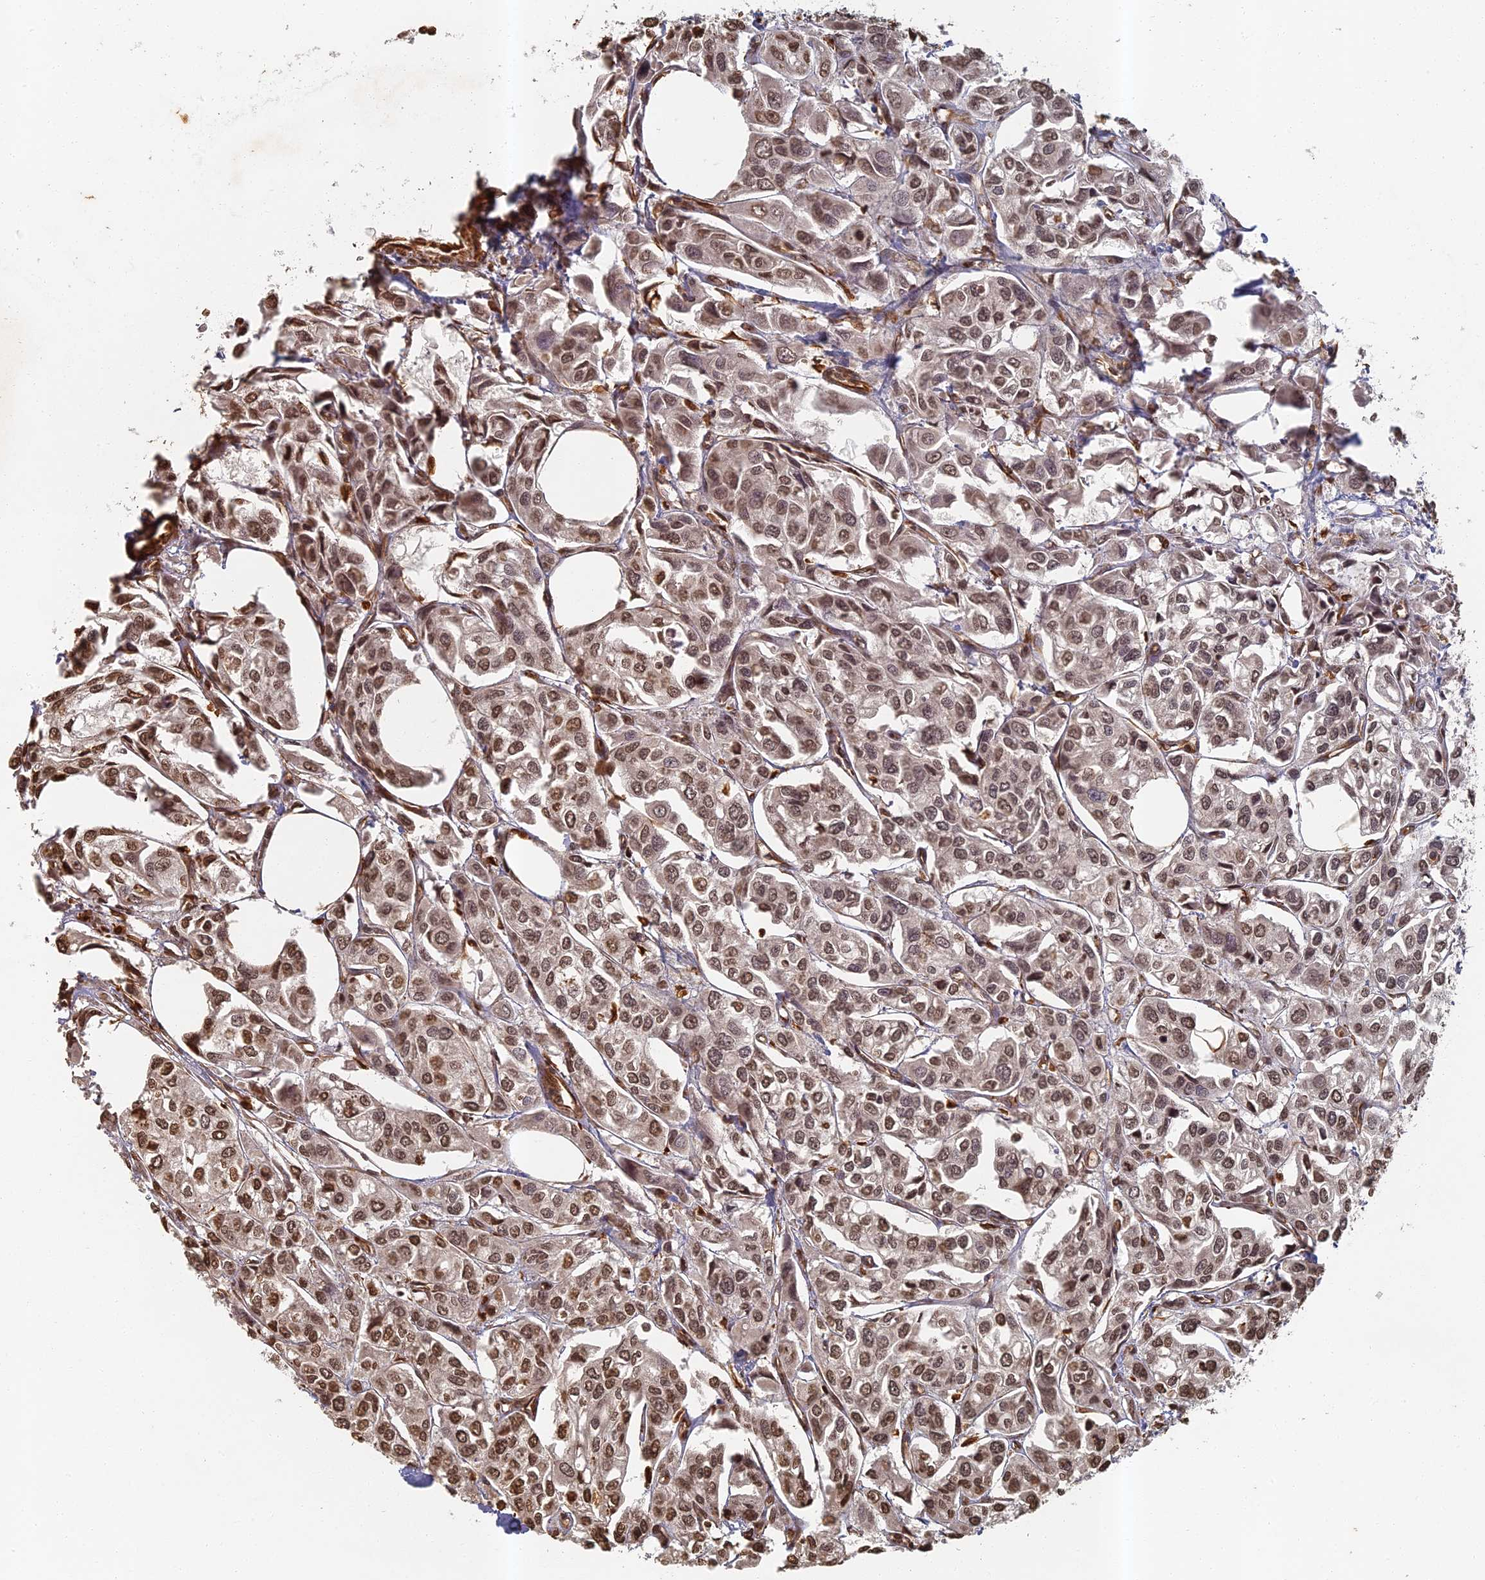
{"staining": {"intensity": "moderate", "quantity": ">75%", "location": "nuclear"}, "tissue": "urothelial cancer", "cell_type": "Tumor cells", "image_type": "cancer", "snomed": [{"axis": "morphology", "description": "Urothelial carcinoma, High grade"}, {"axis": "topography", "description": "Urinary bladder"}], "caption": "IHC photomicrograph of neoplastic tissue: human urothelial carcinoma (high-grade) stained using immunohistochemistry (IHC) exhibits medium levels of moderate protein expression localized specifically in the nuclear of tumor cells, appearing as a nuclear brown color.", "gene": "ABCB10", "patient": {"sex": "male", "age": 67}}